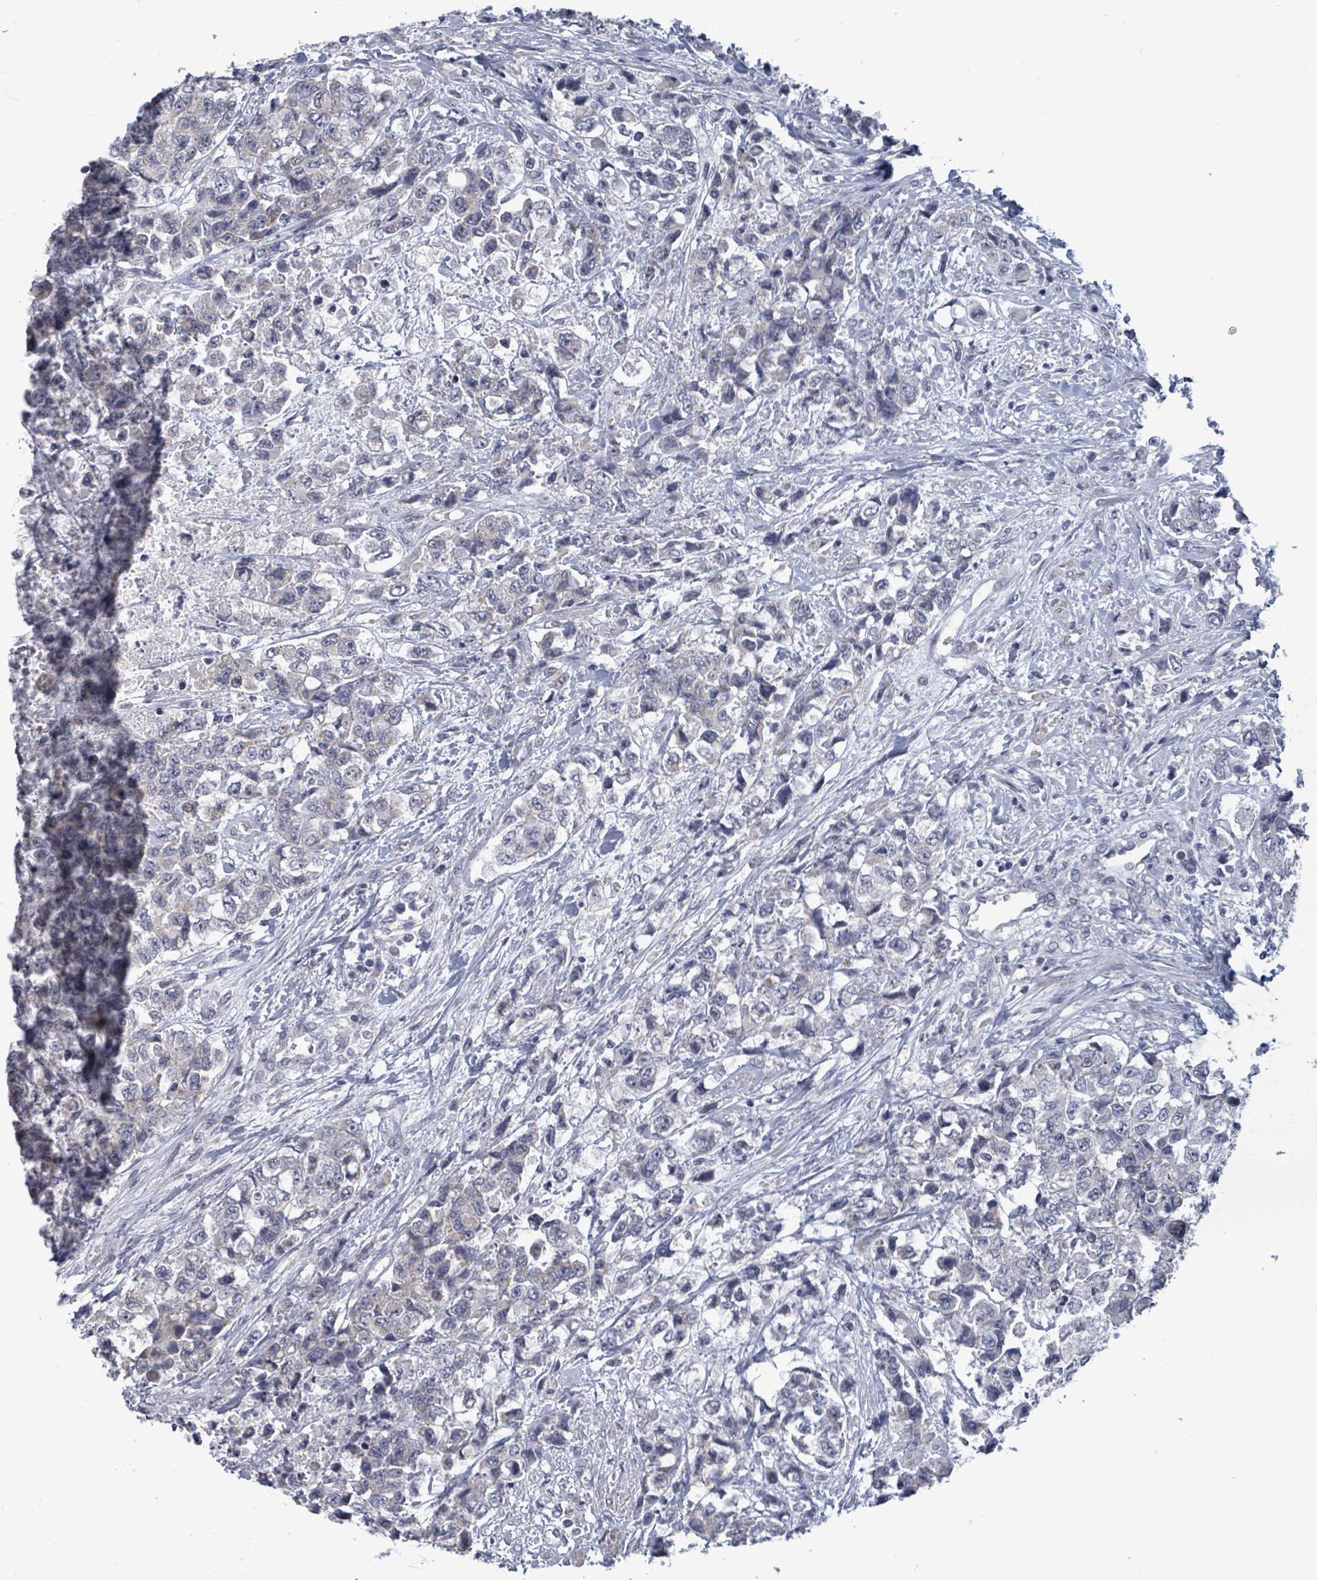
{"staining": {"intensity": "negative", "quantity": "none", "location": "none"}, "tissue": "urothelial cancer", "cell_type": "Tumor cells", "image_type": "cancer", "snomed": [{"axis": "morphology", "description": "Urothelial carcinoma, High grade"}, {"axis": "topography", "description": "Urinary bladder"}], "caption": "This image is of high-grade urothelial carcinoma stained with immunohistochemistry to label a protein in brown with the nuclei are counter-stained blue. There is no positivity in tumor cells.", "gene": "ASB12", "patient": {"sex": "female", "age": 78}}